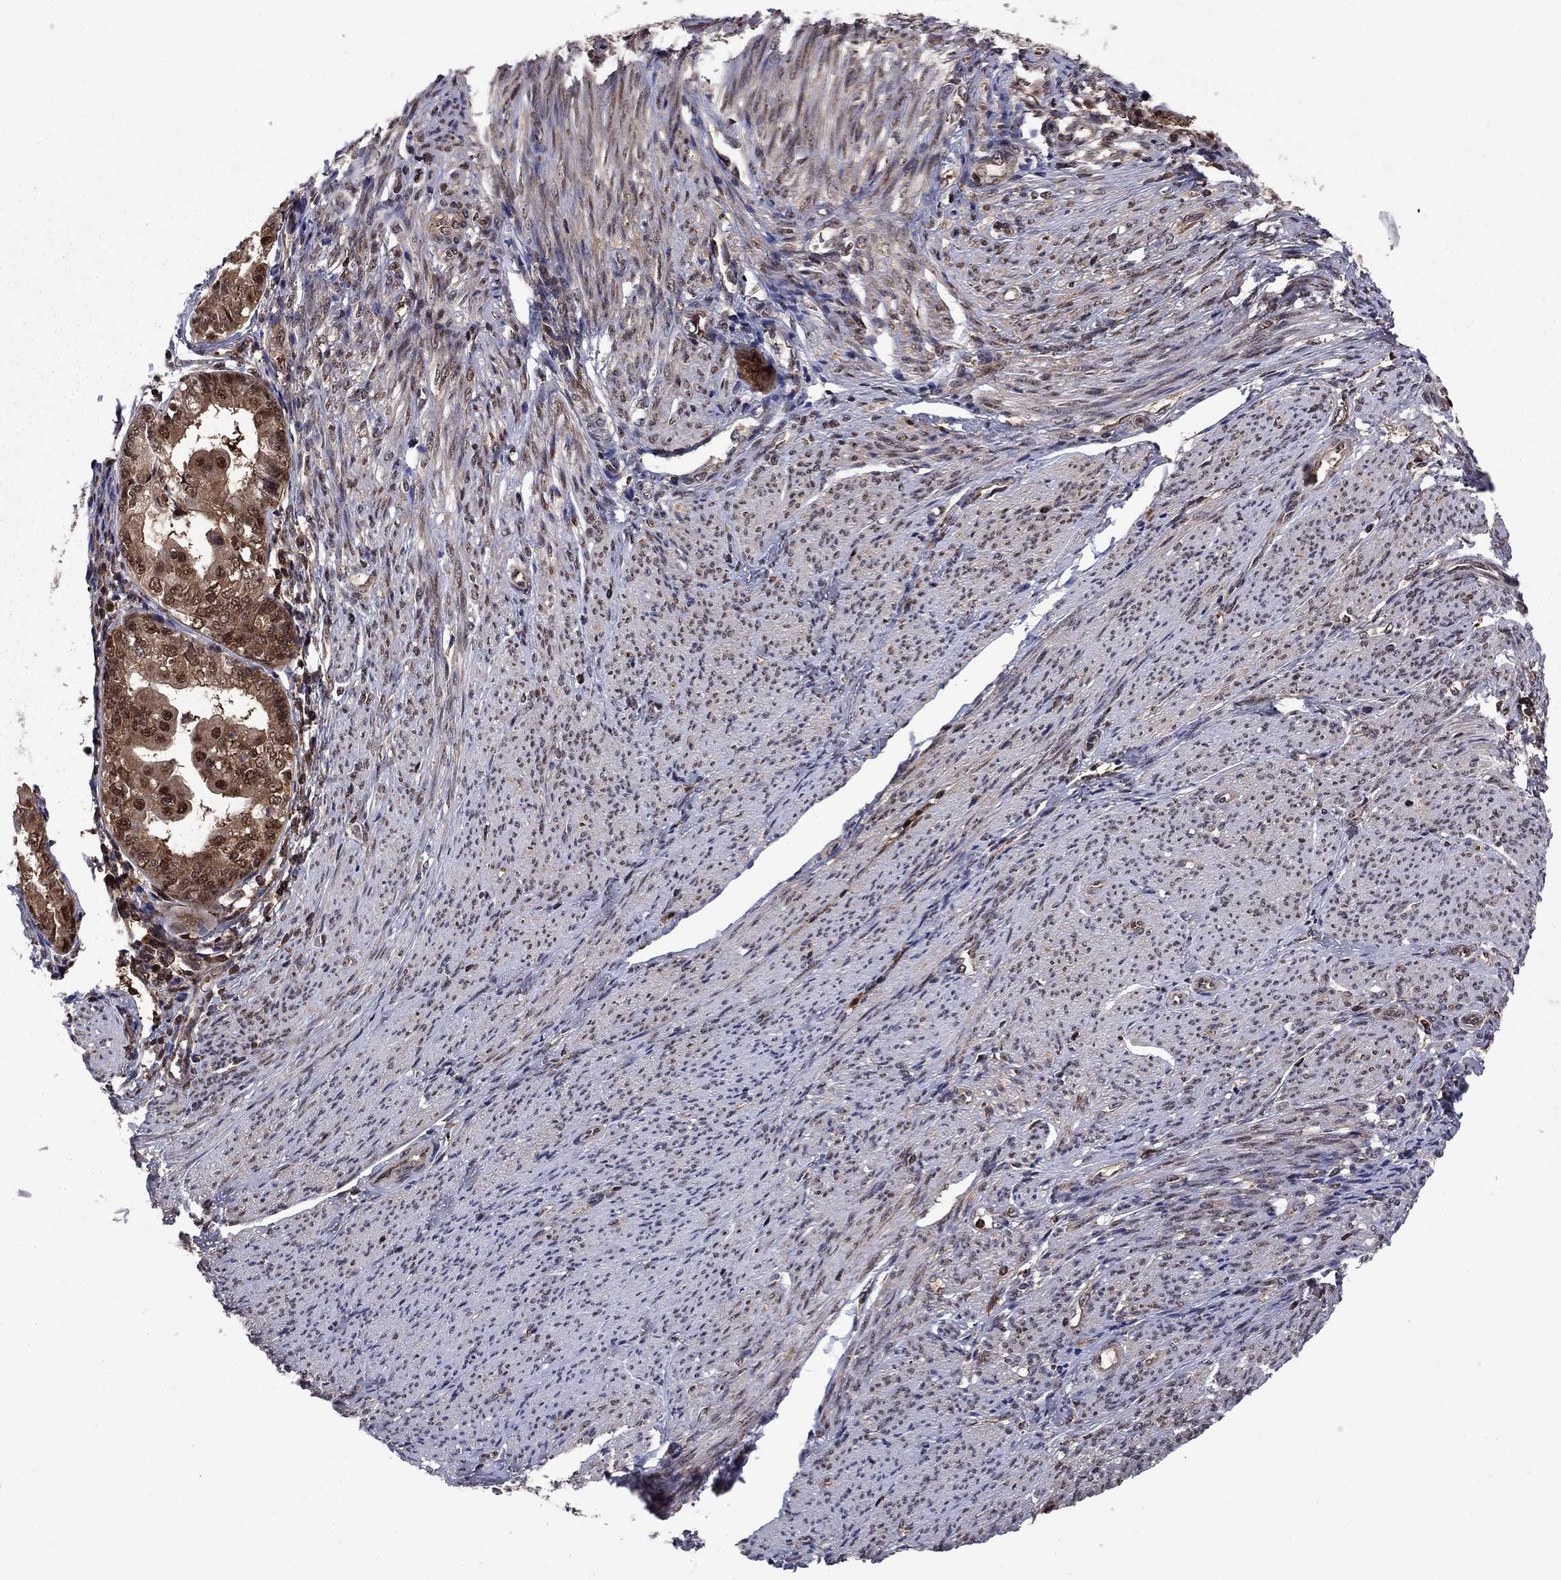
{"staining": {"intensity": "moderate", "quantity": "25%-75%", "location": "nuclear"}, "tissue": "endometrial cancer", "cell_type": "Tumor cells", "image_type": "cancer", "snomed": [{"axis": "morphology", "description": "Adenocarcinoma, NOS"}, {"axis": "topography", "description": "Endometrium"}], "caption": "This image exhibits endometrial adenocarcinoma stained with immunohistochemistry to label a protein in brown. The nuclear of tumor cells show moderate positivity for the protein. Nuclei are counter-stained blue.", "gene": "PSMD2", "patient": {"sex": "female", "age": 68}}